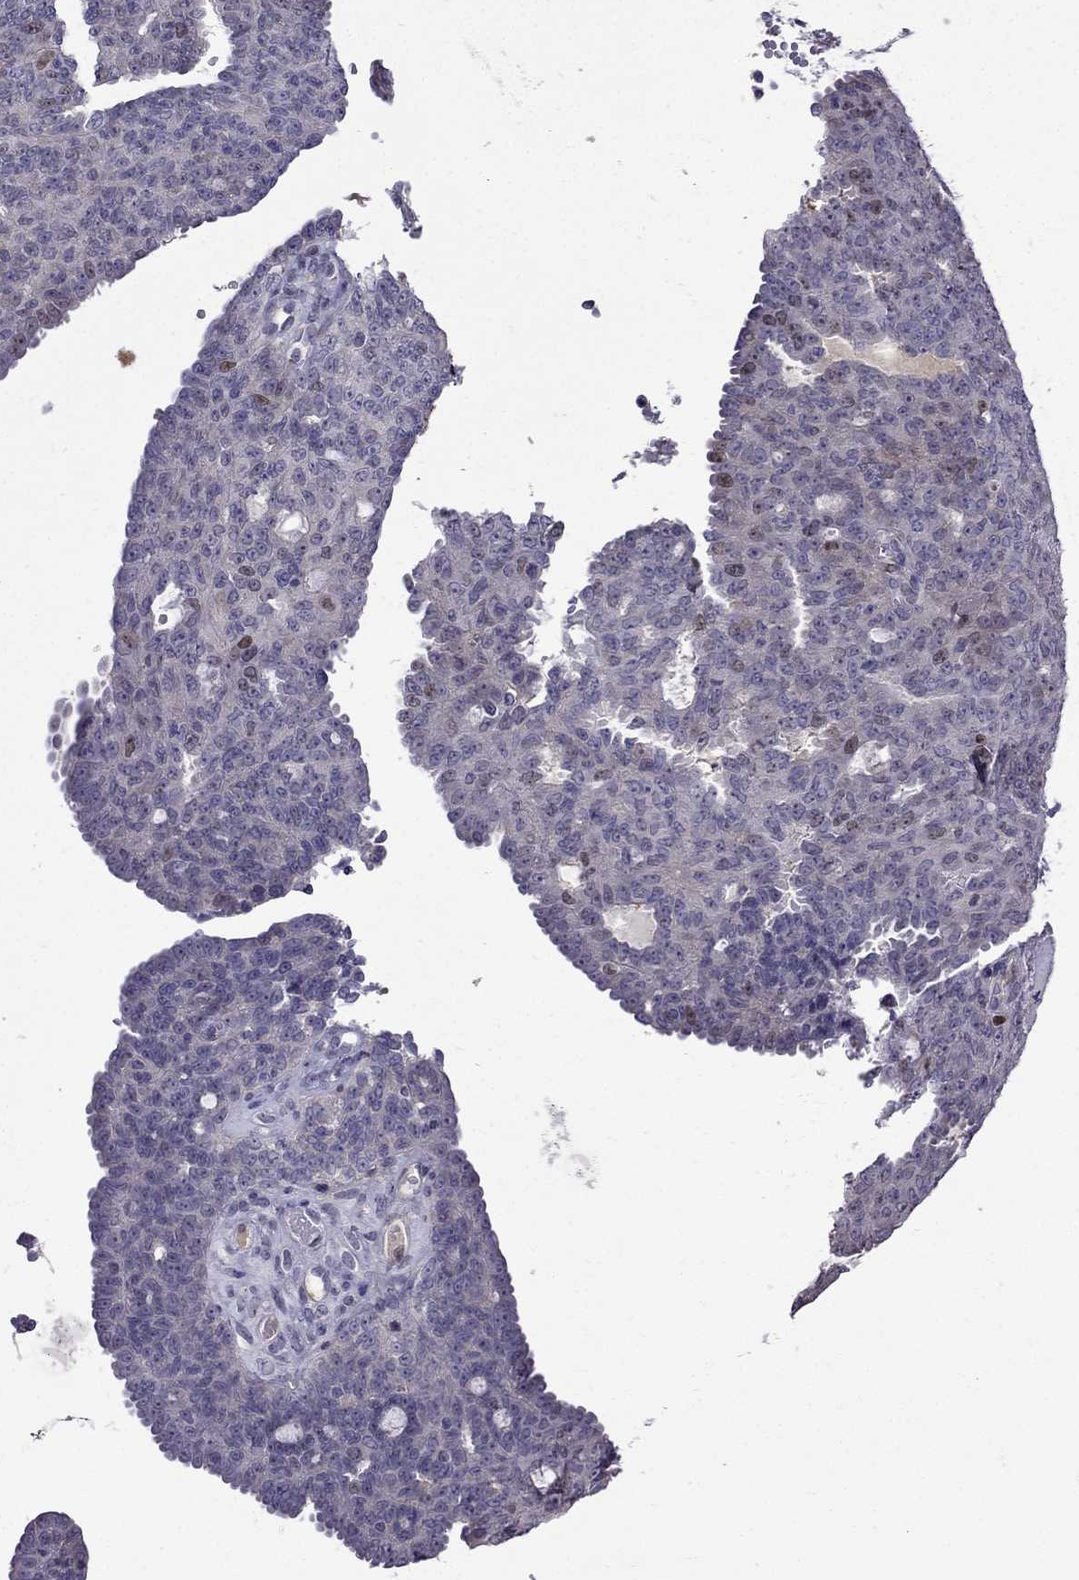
{"staining": {"intensity": "moderate", "quantity": "<25%", "location": "nuclear"}, "tissue": "ovarian cancer", "cell_type": "Tumor cells", "image_type": "cancer", "snomed": [{"axis": "morphology", "description": "Cystadenocarcinoma, serous, NOS"}, {"axis": "topography", "description": "Ovary"}], "caption": "Protein expression analysis of serous cystadenocarcinoma (ovarian) reveals moderate nuclear expression in about <25% of tumor cells.", "gene": "UHRF1", "patient": {"sex": "female", "age": 71}}